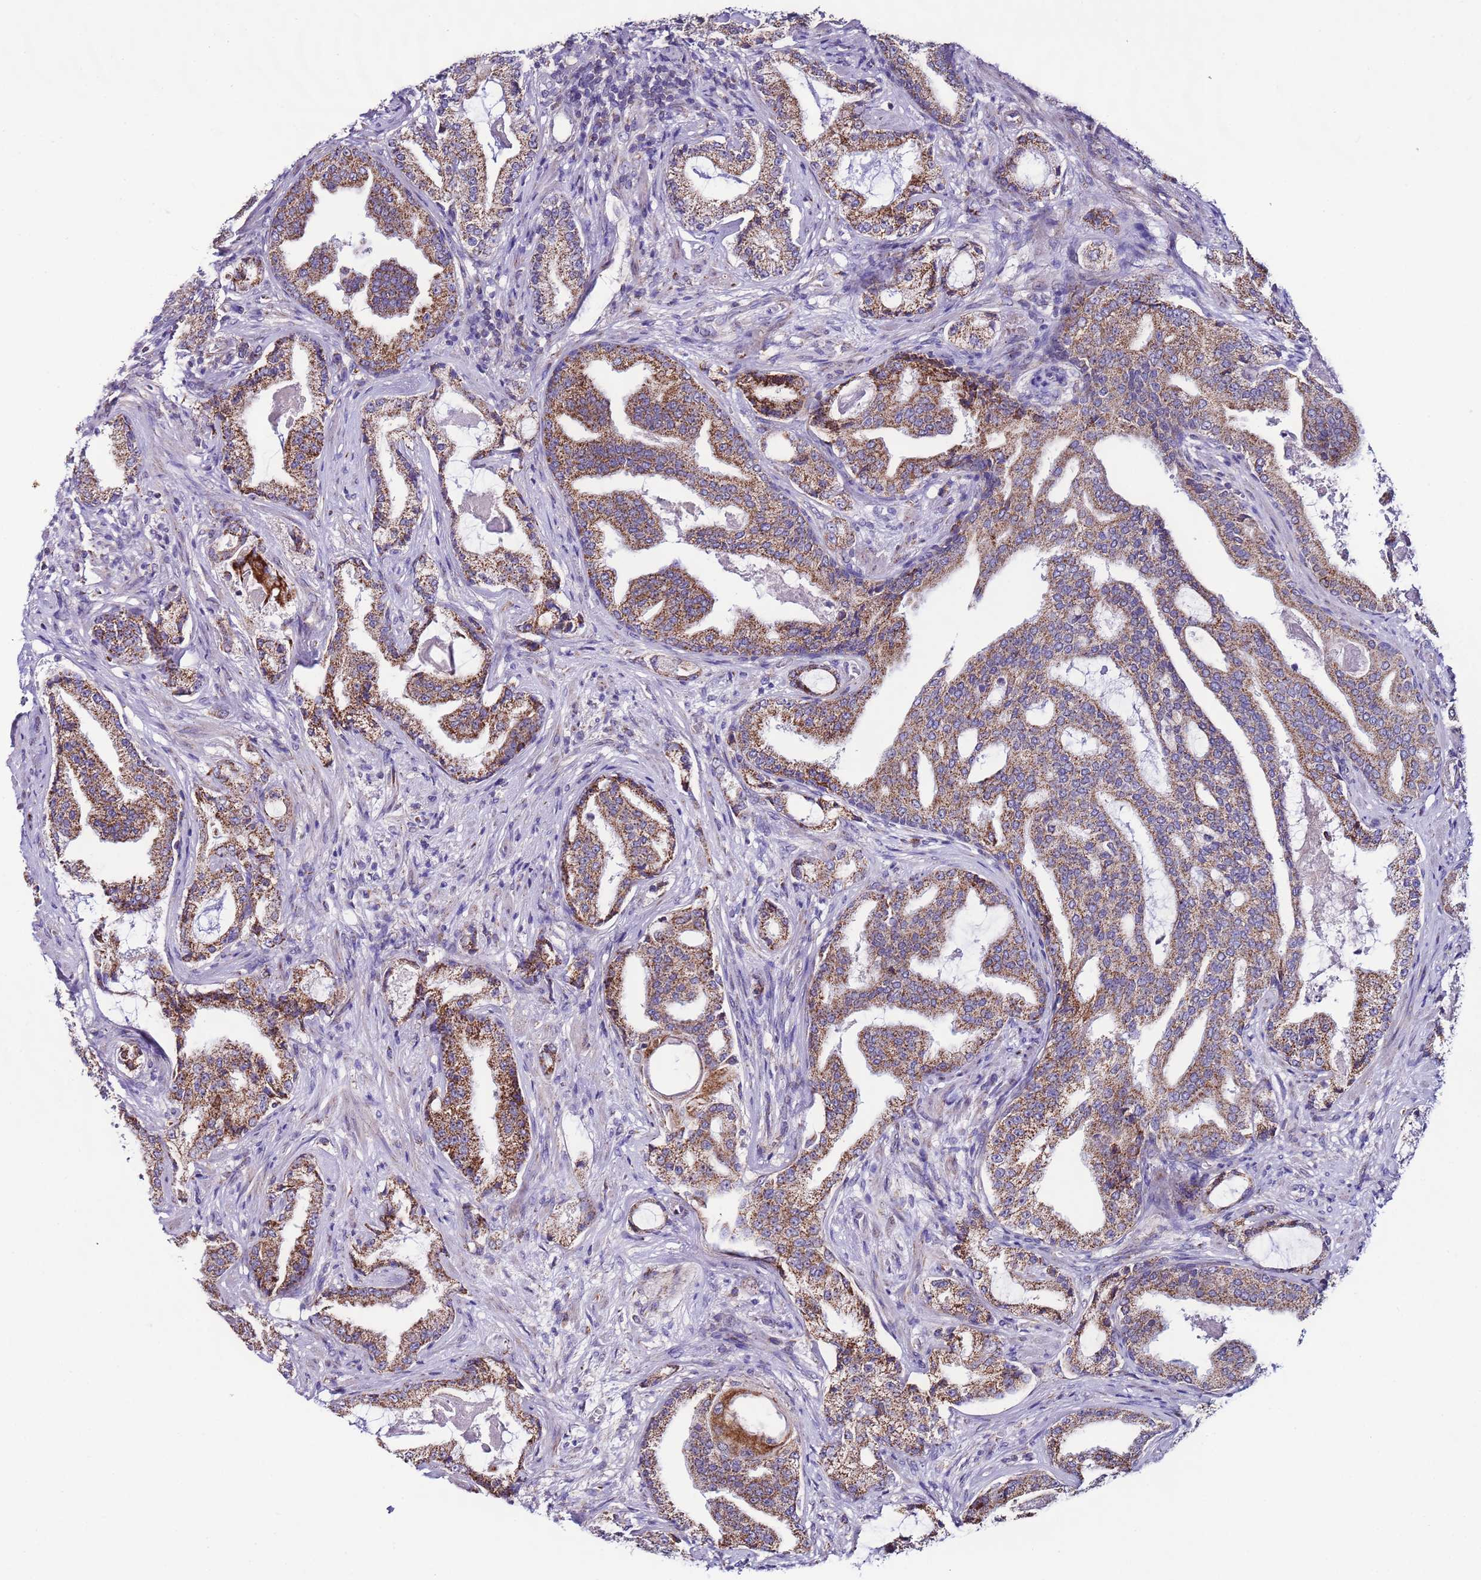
{"staining": {"intensity": "moderate", "quantity": ">75%", "location": "cytoplasmic/membranous"}, "tissue": "prostate cancer", "cell_type": "Tumor cells", "image_type": "cancer", "snomed": [{"axis": "morphology", "description": "Adenocarcinoma, High grade"}, {"axis": "topography", "description": "Prostate"}], "caption": "High-grade adenocarcinoma (prostate) stained with IHC shows moderate cytoplasmic/membranous positivity in approximately >75% of tumor cells.", "gene": "UEVLD", "patient": {"sex": "male", "age": 68}}